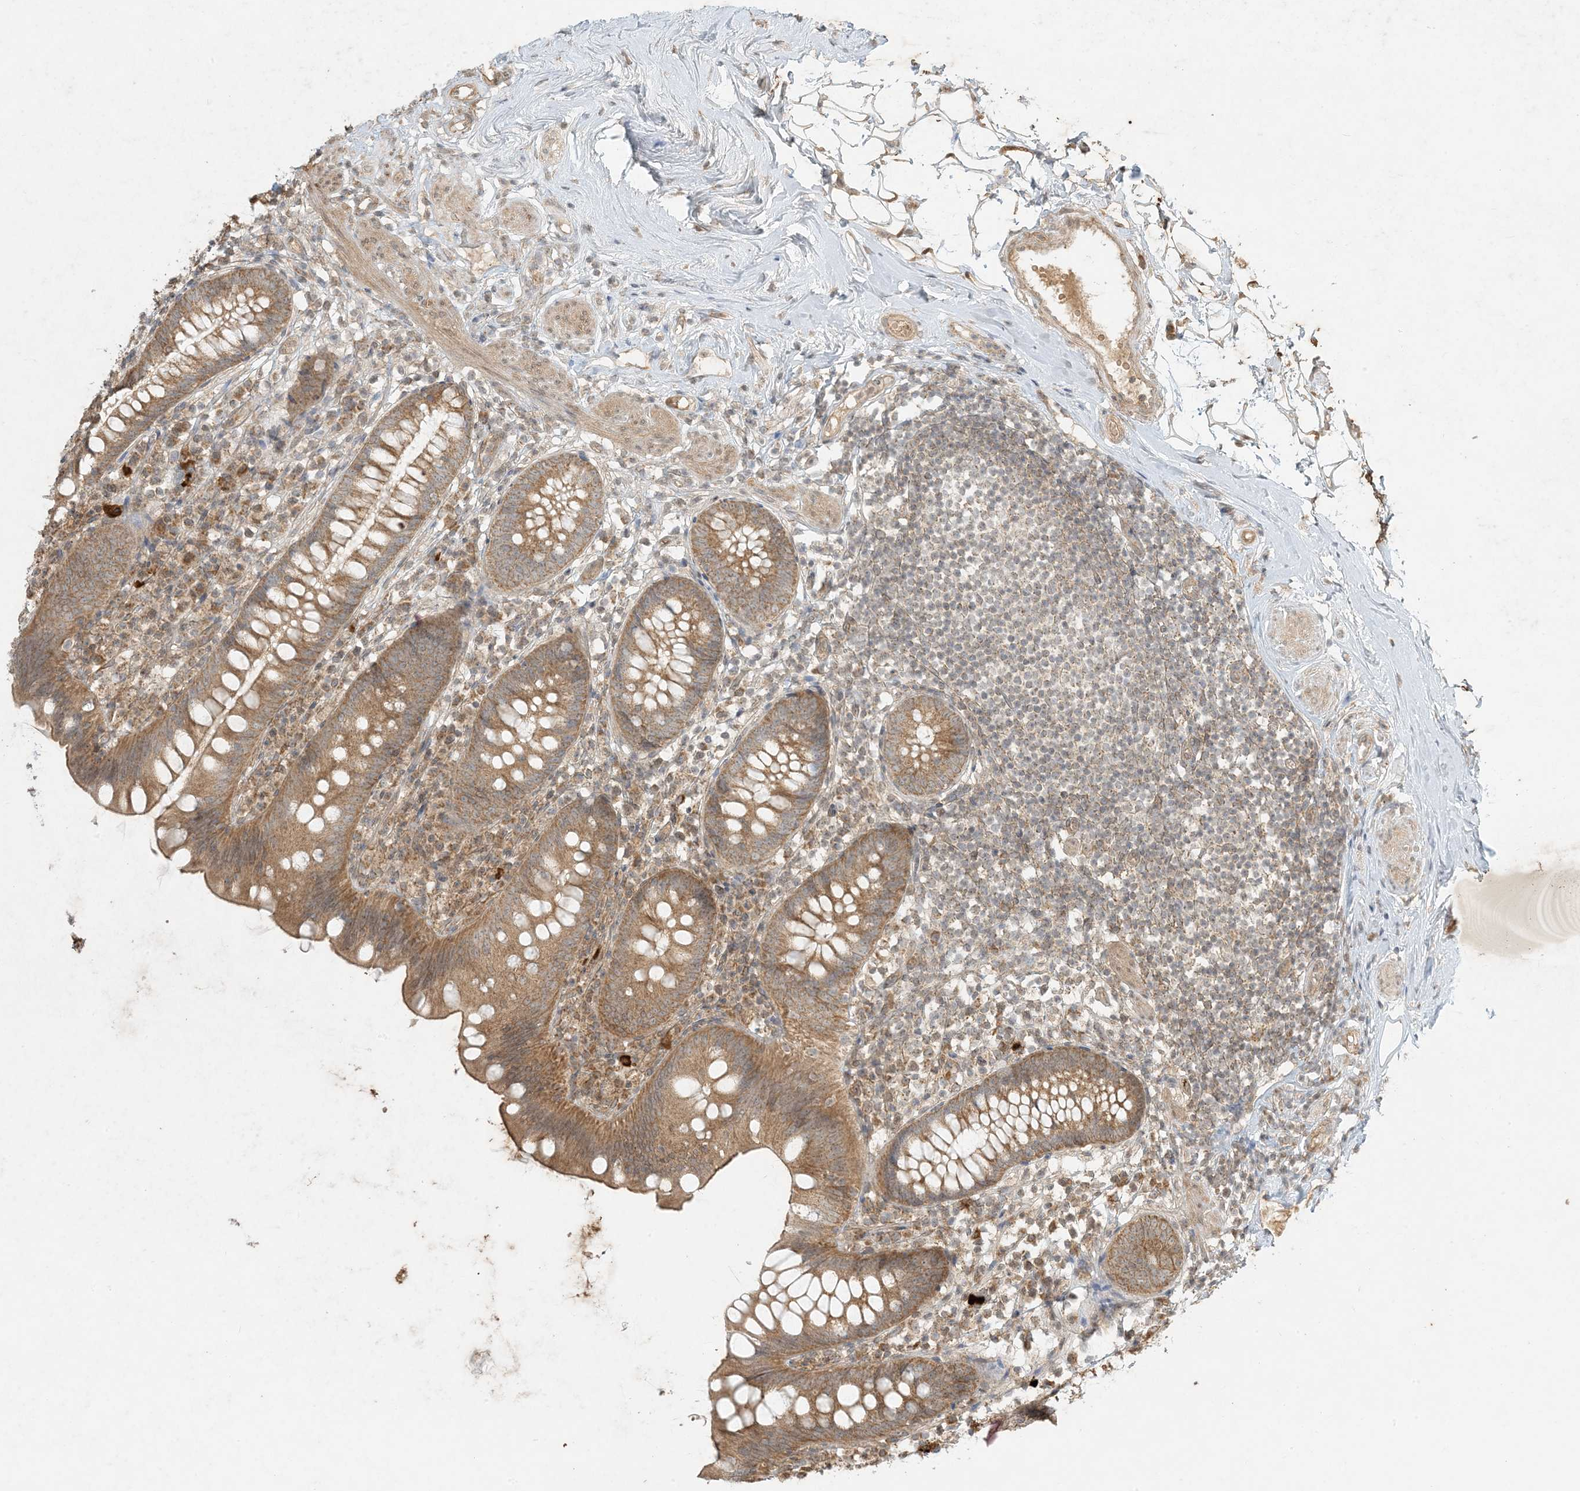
{"staining": {"intensity": "strong", "quantity": ">75%", "location": "cytoplasmic/membranous"}, "tissue": "appendix", "cell_type": "Glandular cells", "image_type": "normal", "snomed": [{"axis": "morphology", "description": "Normal tissue, NOS"}, {"axis": "topography", "description": "Appendix"}], "caption": "The photomicrograph shows immunohistochemical staining of benign appendix. There is strong cytoplasmic/membranous positivity is identified in about >75% of glandular cells. Immunohistochemistry stains the protein of interest in brown and the nuclei are stained blue.", "gene": "MCOLN1", "patient": {"sex": "female", "age": 62}}